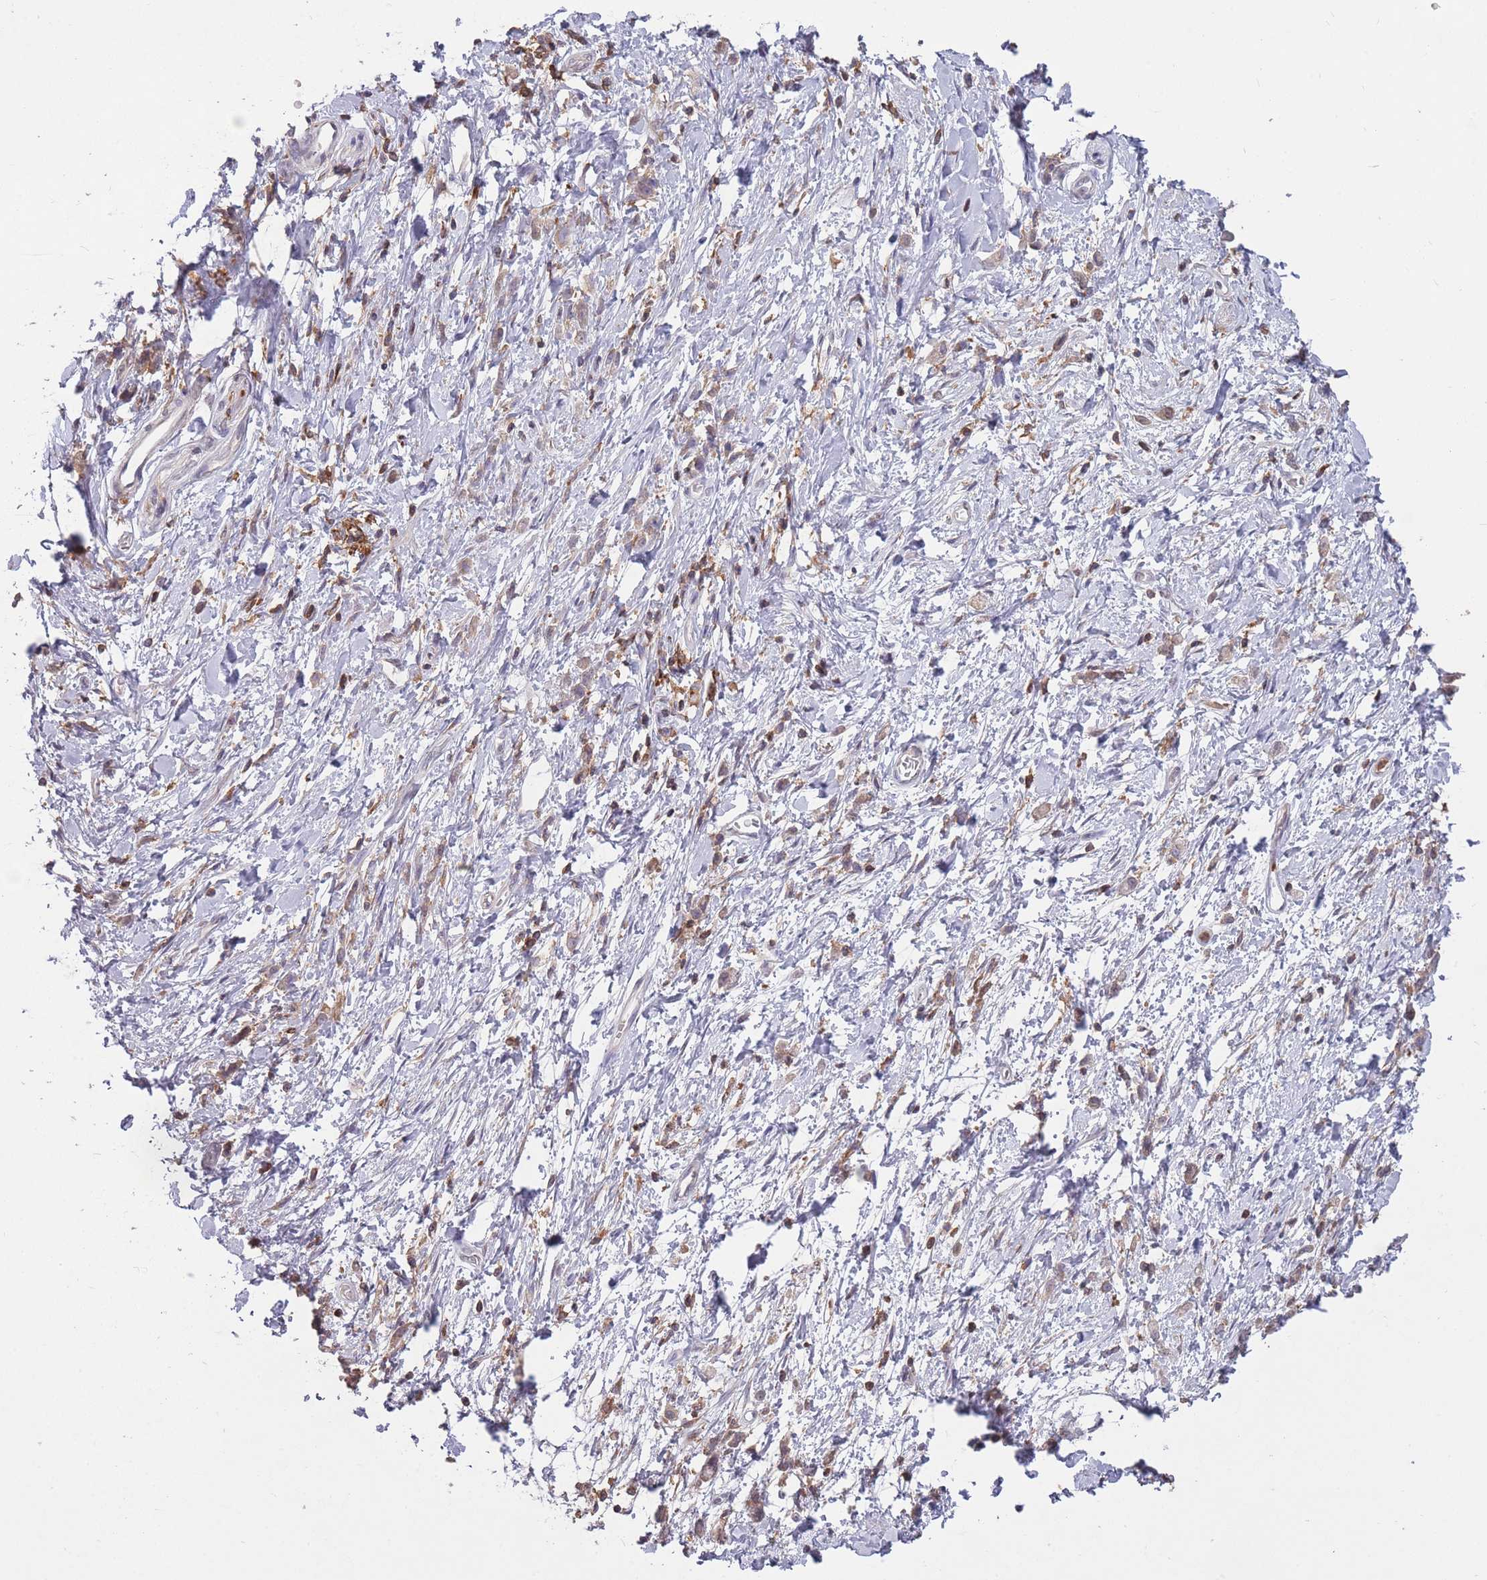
{"staining": {"intensity": "weak", "quantity": ">75%", "location": "cytoplasmic/membranous"}, "tissue": "stomach cancer", "cell_type": "Tumor cells", "image_type": "cancer", "snomed": [{"axis": "morphology", "description": "Adenocarcinoma, NOS"}, {"axis": "topography", "description": "Stomach"}], "caption": "Immunohistochemistry image of human stomach adenocarcinoma stained for a protein (brown), which demonstrates low levels of weak cytoplasmic/membranous staining in approximately >75% of tumor cells.", "gene": "GMIP", "patient": {"sex": "female", "age": 60}}